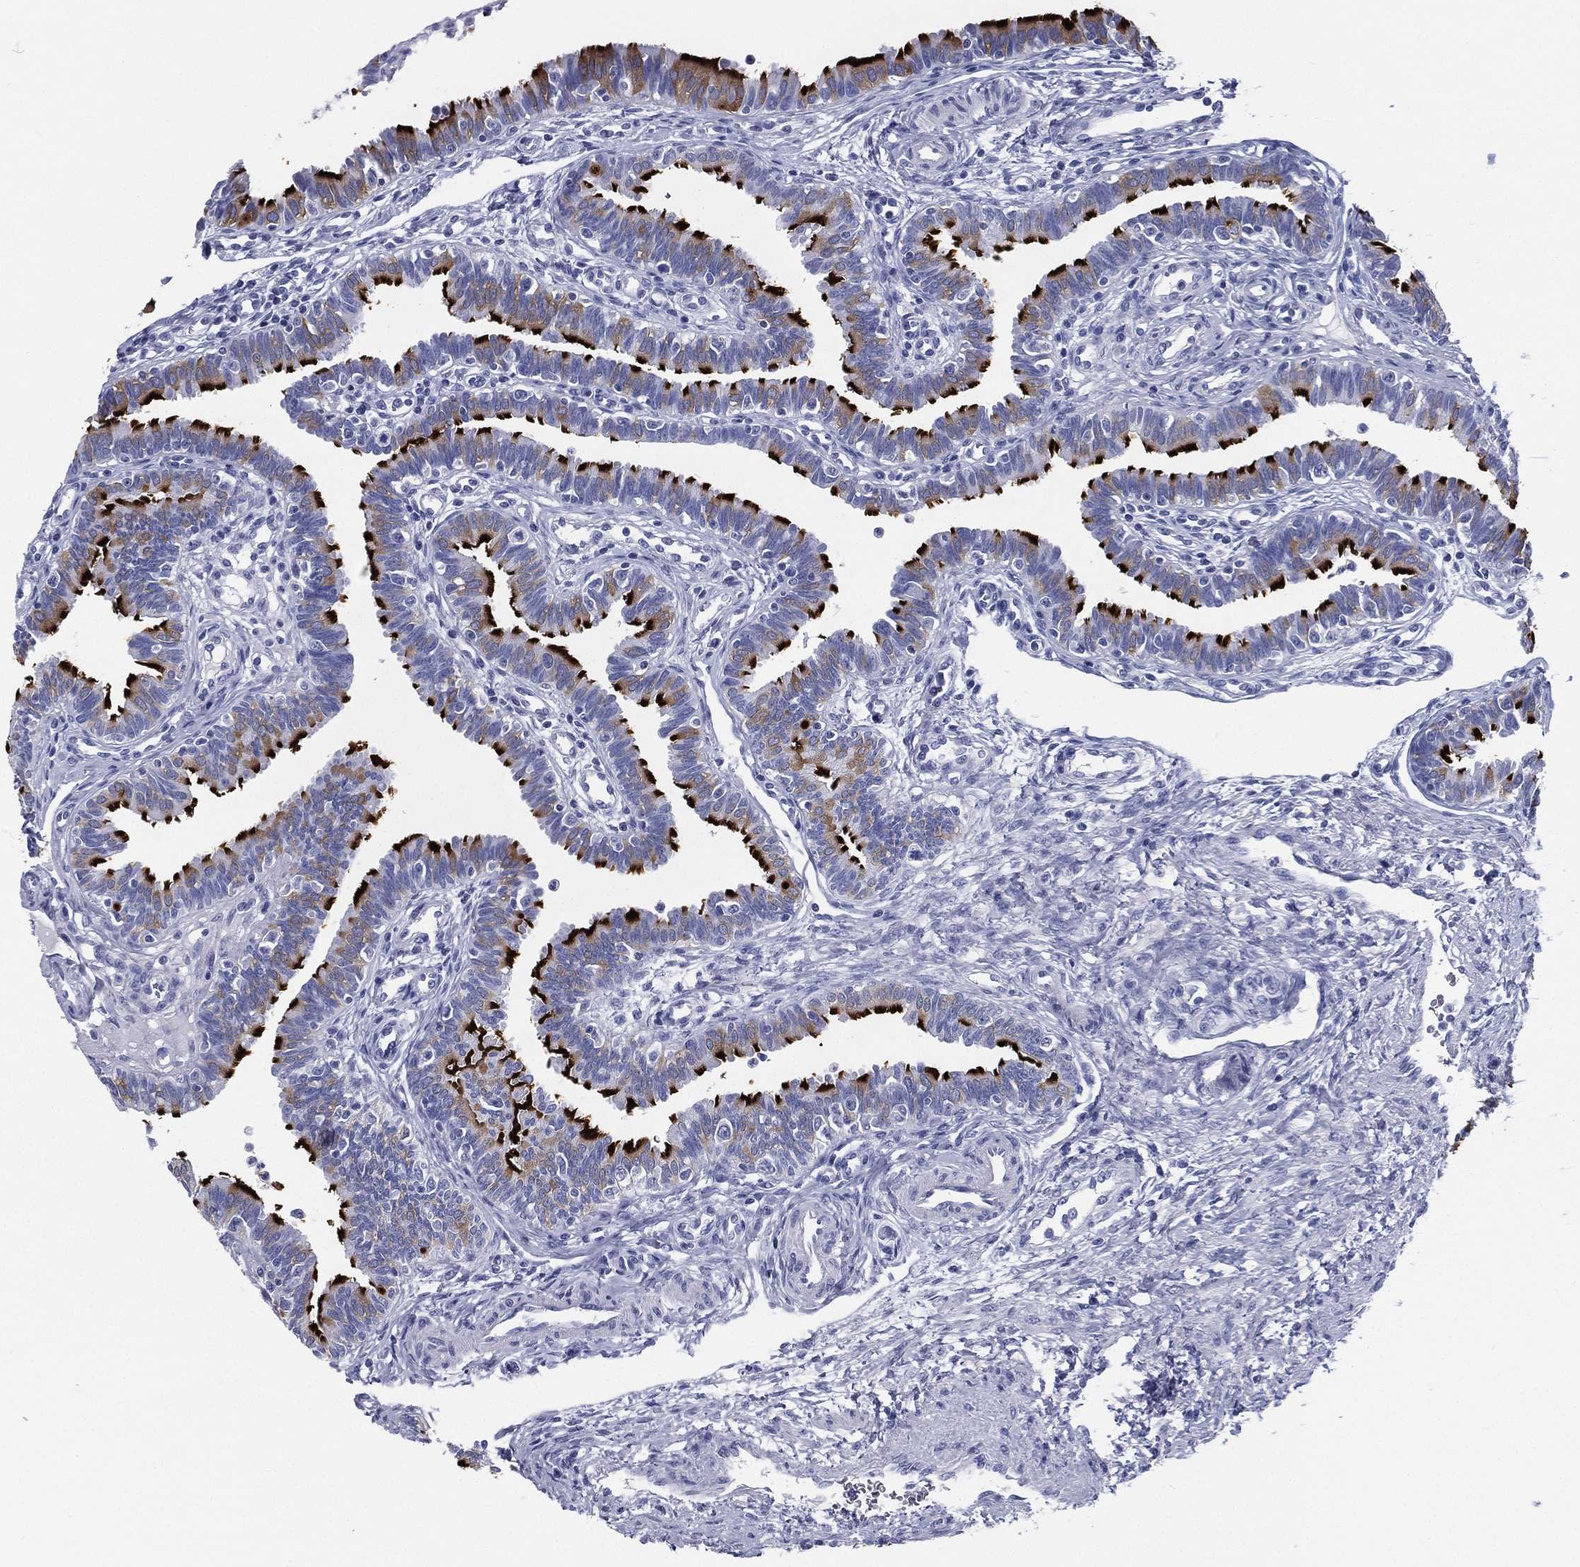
{"staining": {"intensity": "strong", "quantity": "25%-75%", "location": "cytoplasmic/membranous"}, "tissue": "fallopian tube", "cell_type": "Glandular cells", "image_type": "normal", "snomed": [{"axis": "morphology", "description": "Normal tissue, NOS"}, {"axis": "topography", "description": "Fallopian tube"}], "caption": "Immunohistochemical staining of normal human fallopian tube exhibits 25%-75% levels of strong cytoplasmic/membranous protein expression in approximately 25%-75% of glandular cells. (DAB IHC with brightfield microscopy, high magnification).", "gene": "RSPH4A", "patient": {"sex": "female", "age": 36}}